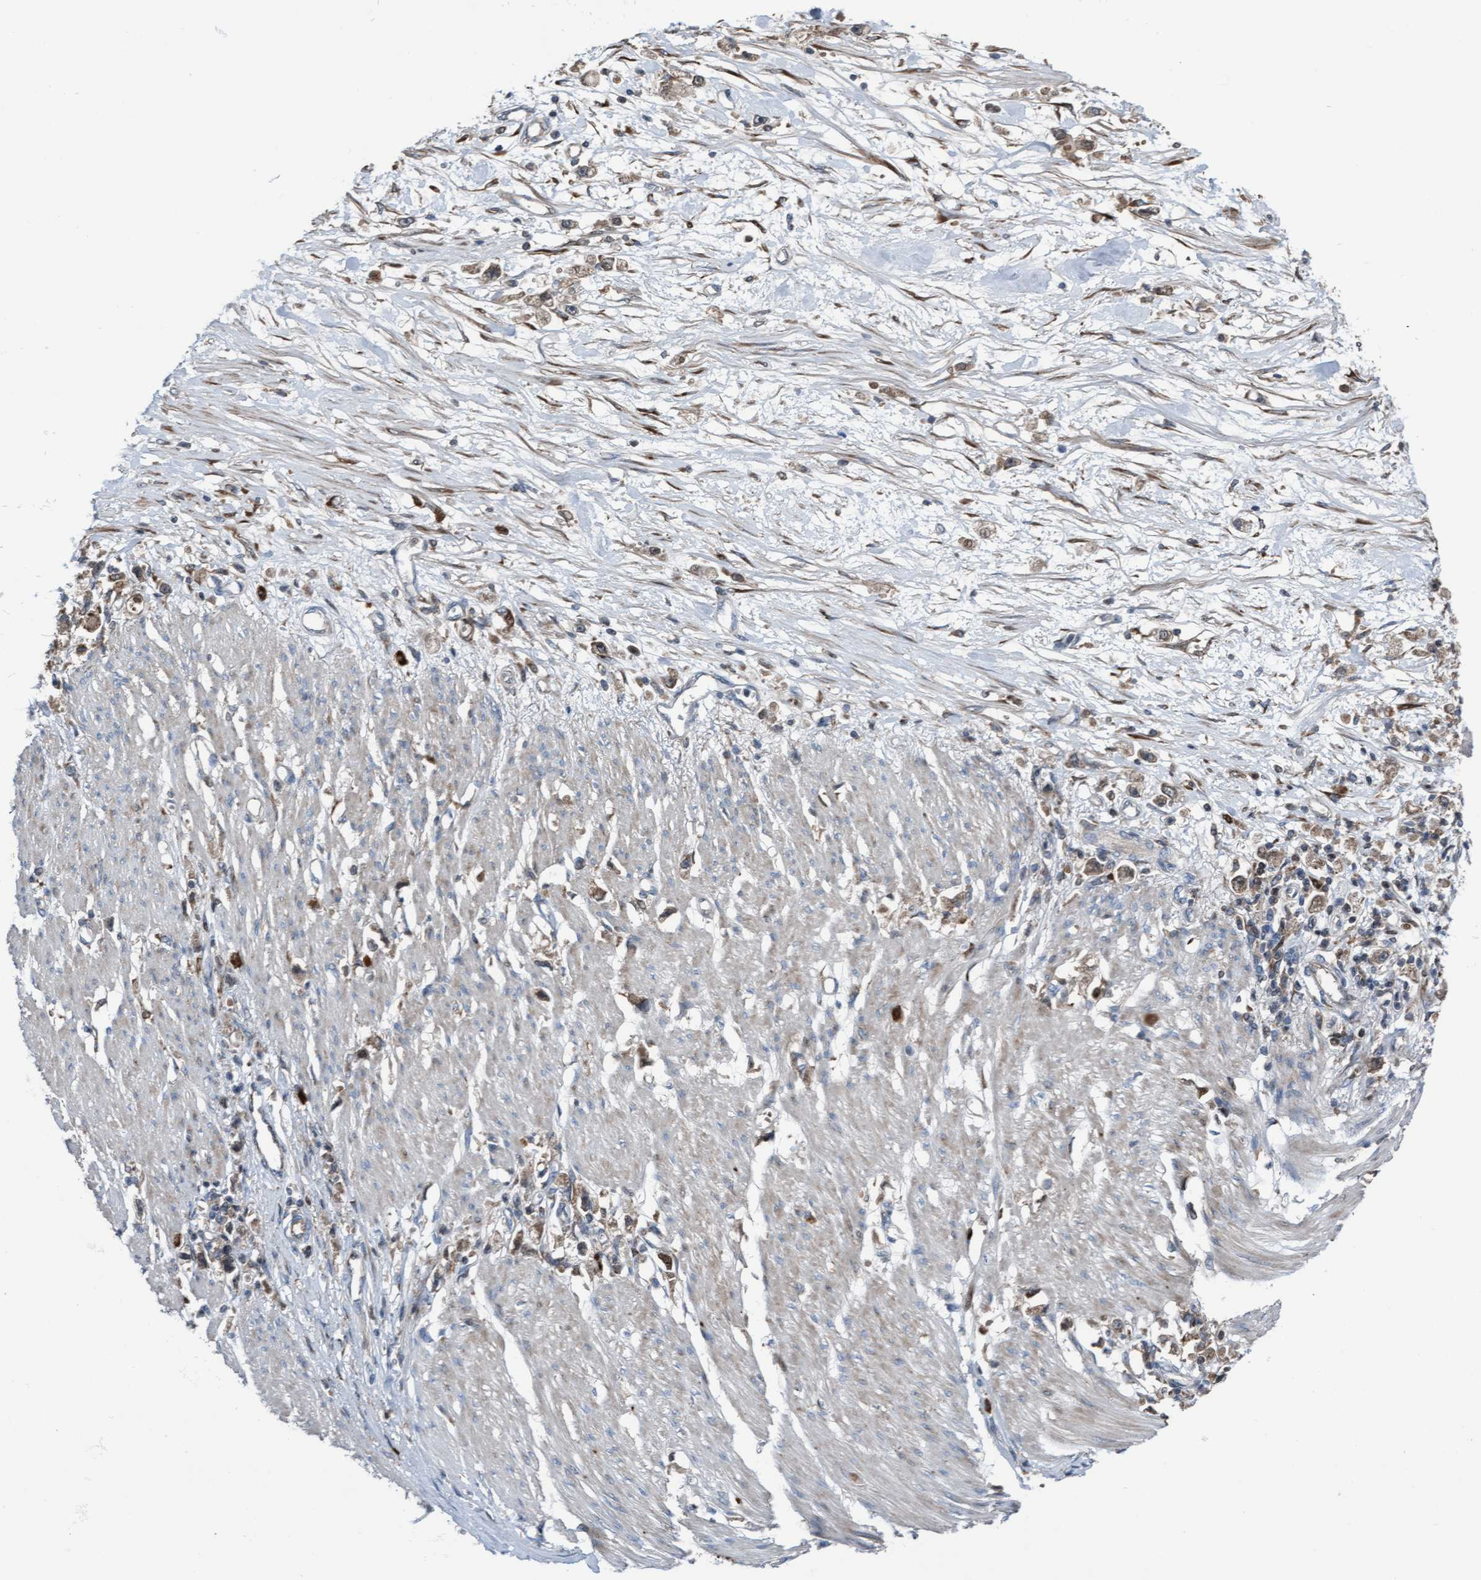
{"staining": {"intensity": "weak", "quantity": "25%-75%", "location": "cytoplasmic/membranous"}, "tissue": "stomach cancer", "cell_type": "Tumor cells", "image_type": "cancer", "snomed": [{"axis": "morphology", "description": "Adenocarcinoma, NOS"}, {"axis": "topography", "description": "Stomach"}], "caption": "Weak cytoplasmic/membranous staining is appreciated in about 25%-75% of tumor cells in stomach adenocarcinoma. (Stains: DAB (3,3'-diaminobenzidine) in brown, nuclei in blue, Microscopy: brightfield microscopy at high magnification).", "gene": "KLHL26", "patient": {"sex": "female", "age": 59}}